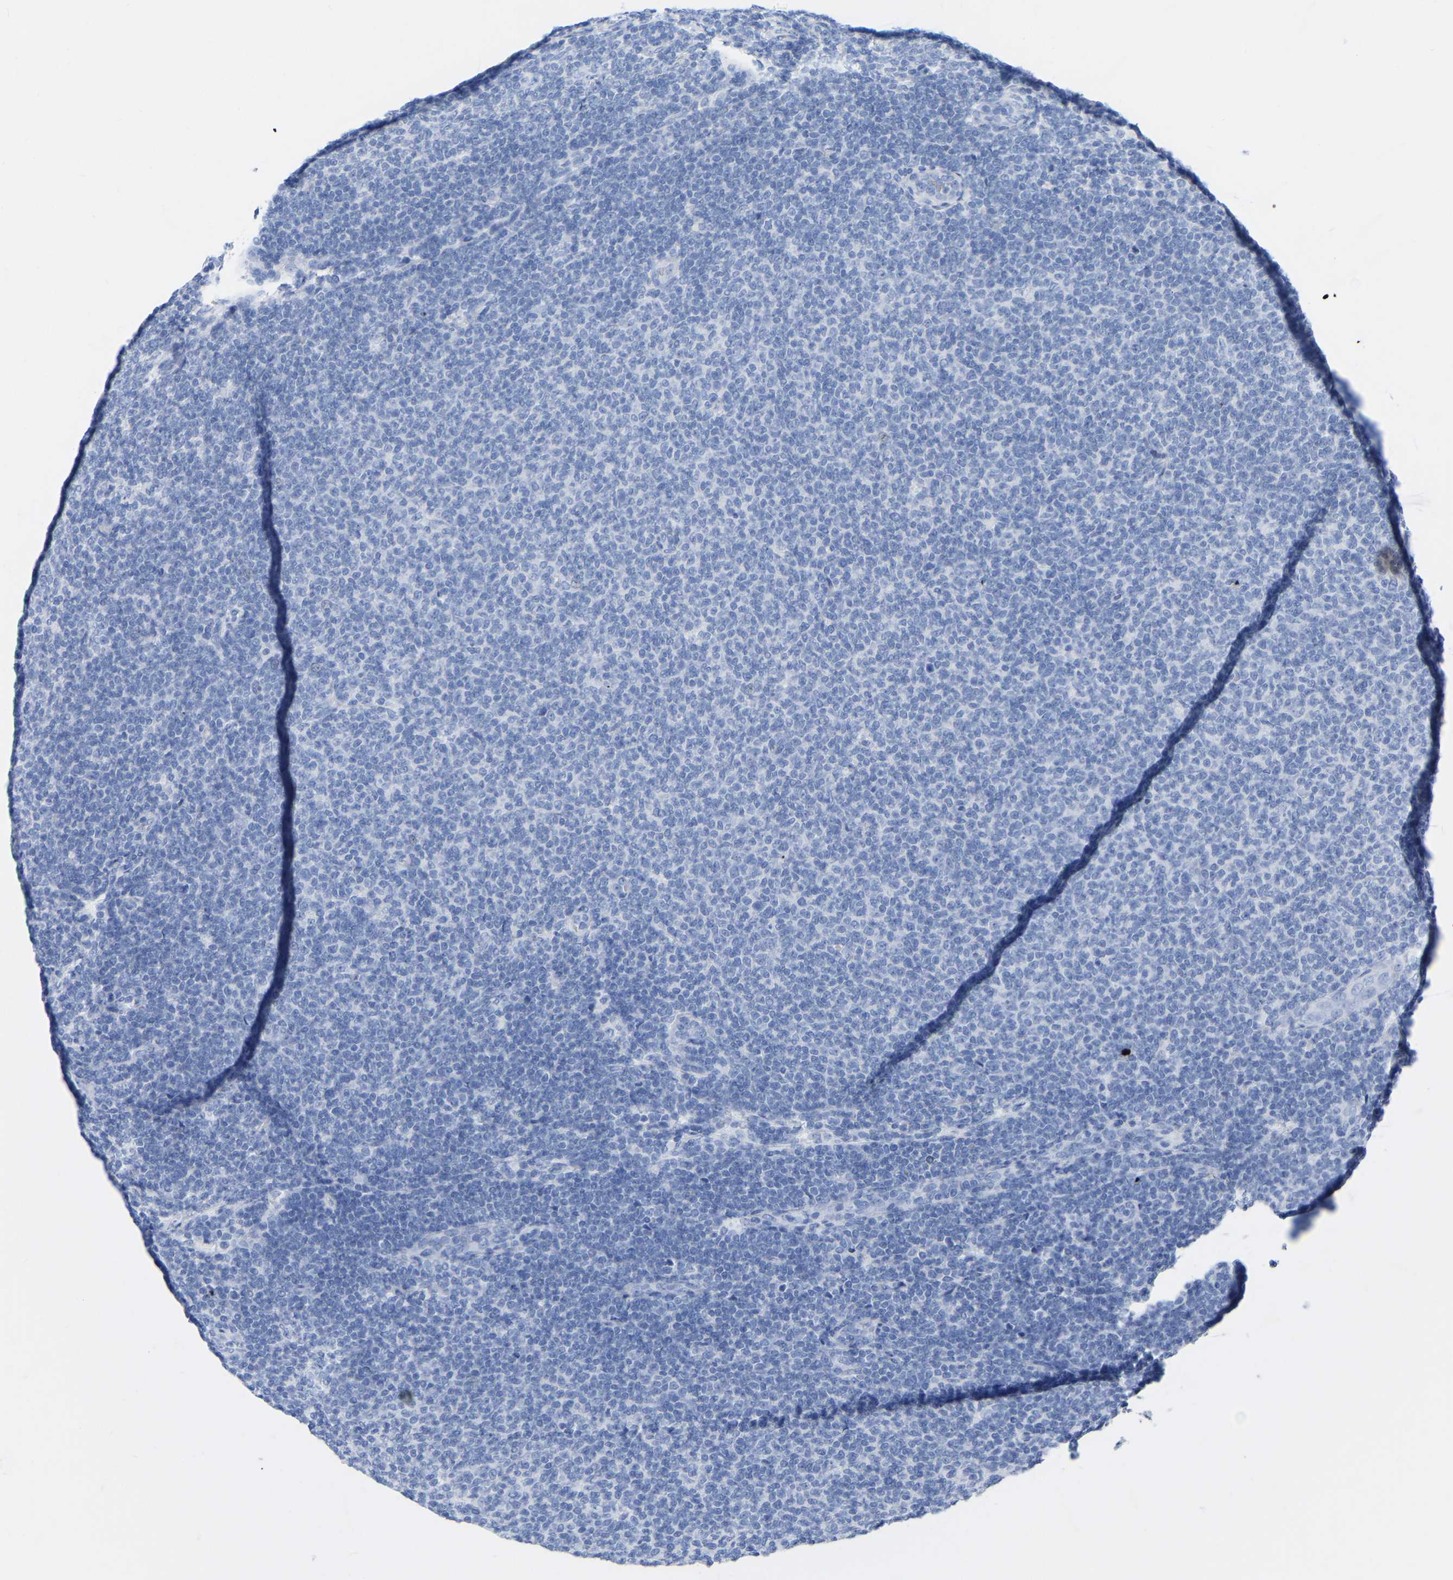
{"staining": {"intensity": "negative", "quantity": "none", "location": "none"}, "tissue": "lymphoma", "cell_type": "Tumor cells", "image_type": "cancer", "snomed": [{"axis": "morphology", "description": "Malignant lymphoma, non-Hodgkin's type, Low grade"}, {"axis": "topography", "description": "Lymph node"}], "caption": "A high-resolution image shows immunohistochemistry staining of lymphoma, which displays no significant staining in tumor cells. (Immunohistochemistry, brightfield microscopy, high magnification).", "gene": "ZNF629", "patient": {"sex": "male", "age": 66}}